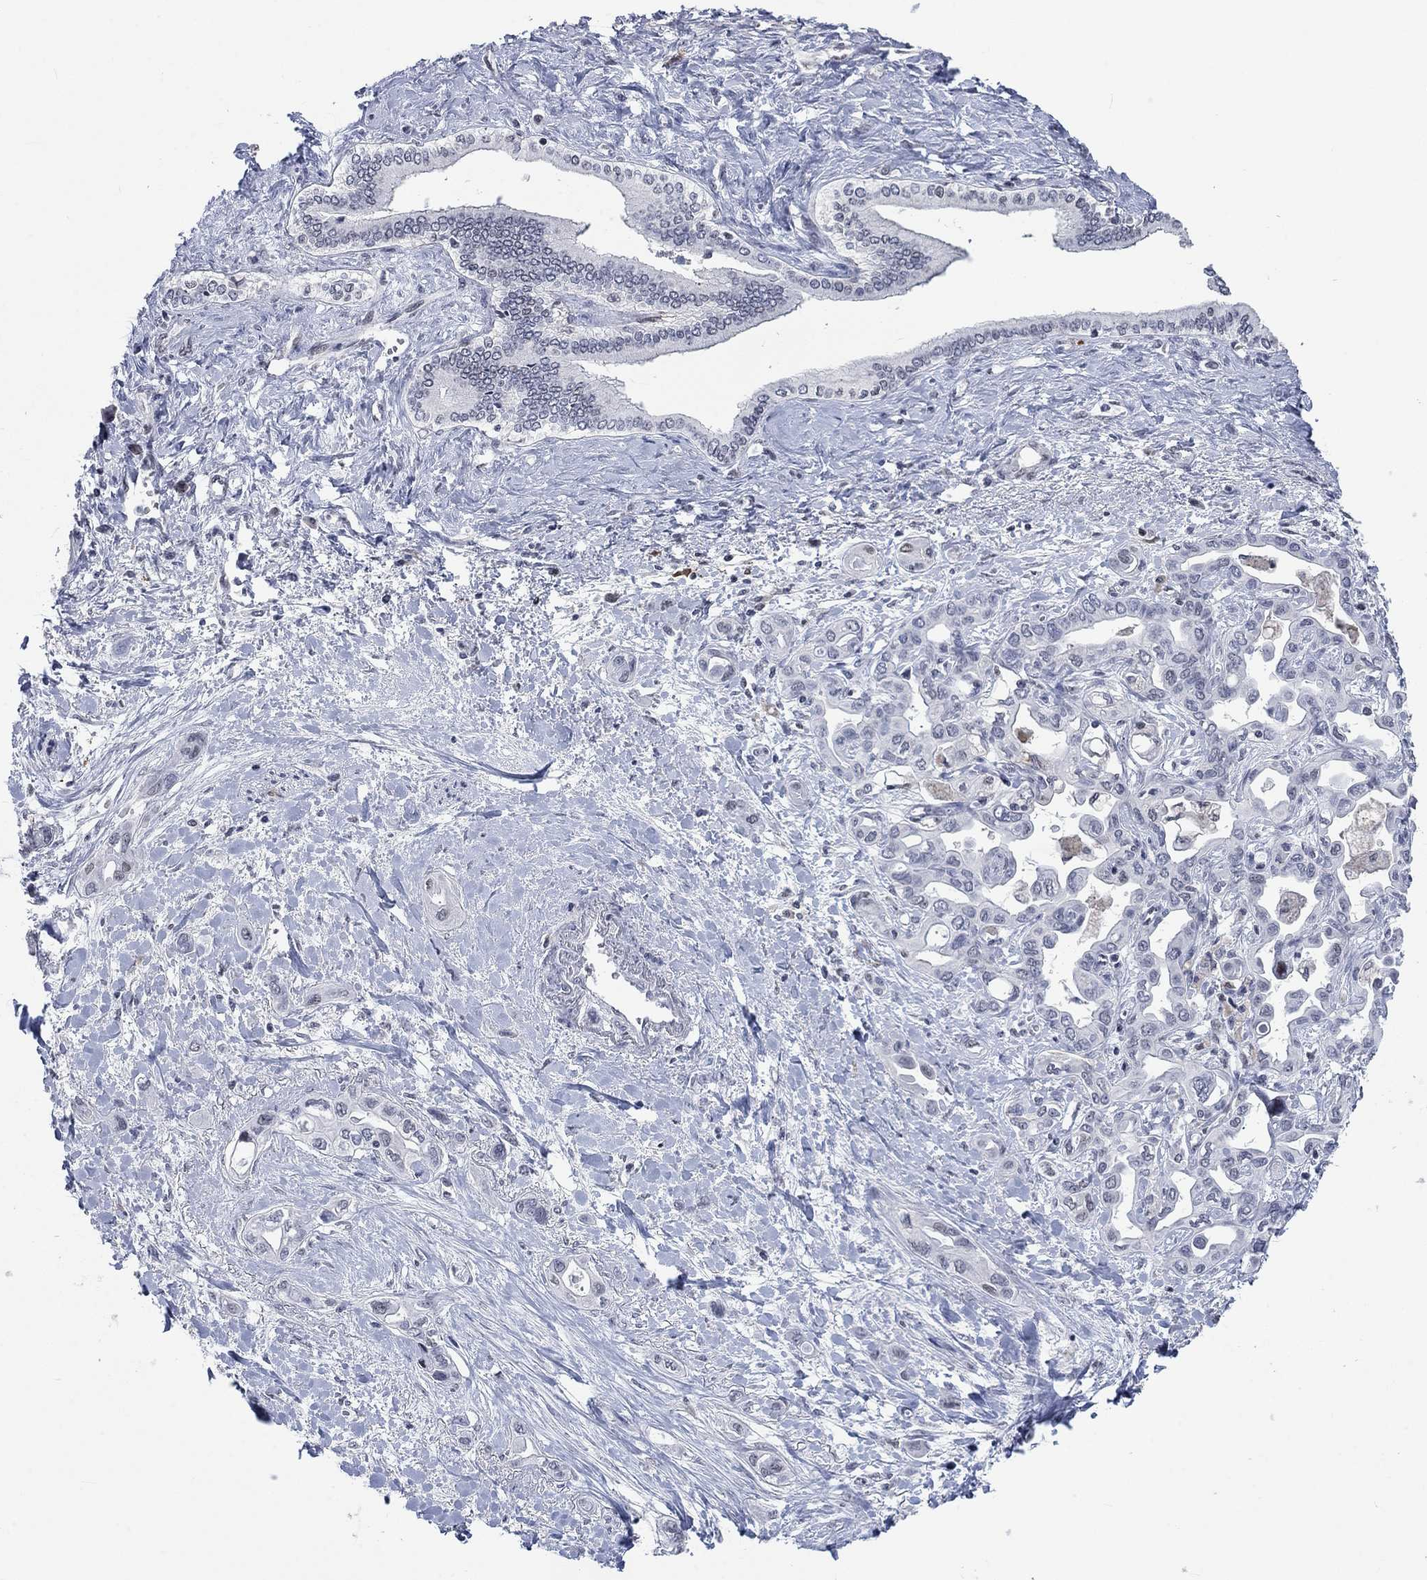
{"staining": {"intensity": "negative", "quantity": "none", "location": "none"}, "tissue": "liver cancer", "cell_type": "Tumor cells", "image_type": "cancer", "snomed": [{"axis": "morphology", "description": "Cholangiocarcinoma"}, {"axis": "topography", "description": "Liver"}], "caption": "Protein analysis of liver cancer exhibits no significant staining in tumor cells.", "gene": "HCFC1", "patient": {"sex": "female", "age": 64}}